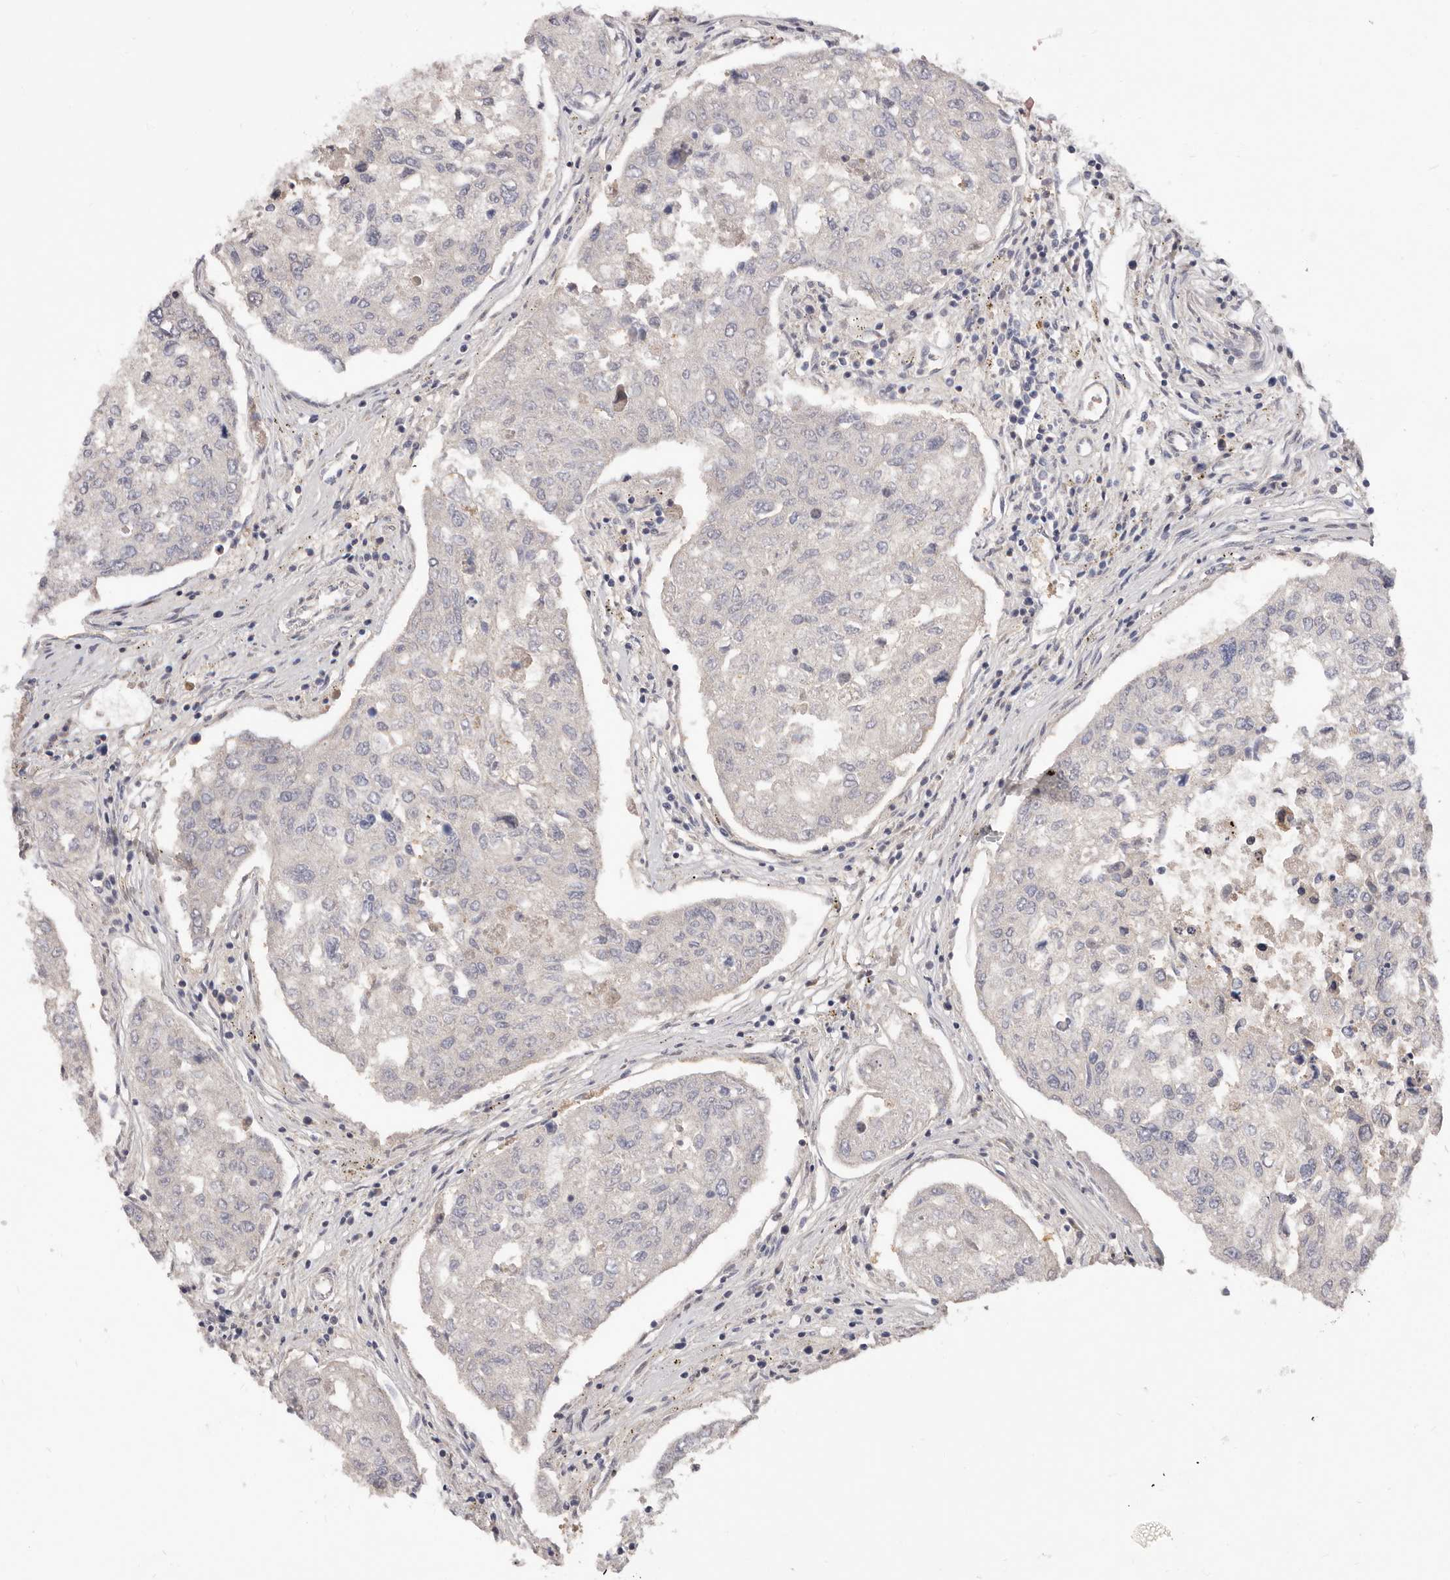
{"staining": {"intensity": "negative", "quantity": "none", "location": "none"}, "tissue": "urothelial cancer", "cell_type": "Tumor cells", "image_type": "cancer", "snomed": [{"axis": "morphology", "description": "Urothelial carcinoma, High grade"}, {"axis": "topography", "description": "Lymph node"}, {"axis": "topography", "description": "Urinary bladder"}], "caption": "This histopathology image is of urothelial cancer stained with IHC to label a protein in brown with the nuclei are counter-stained blue. There is no expression in tumor cells. (DAB (3,3'-diaminobenzidine) immunohistochemistry (IHC) with hematoxylin counter stain).", "gene": "DOP1A", "patient": {"sex": "male", "age": 51}}